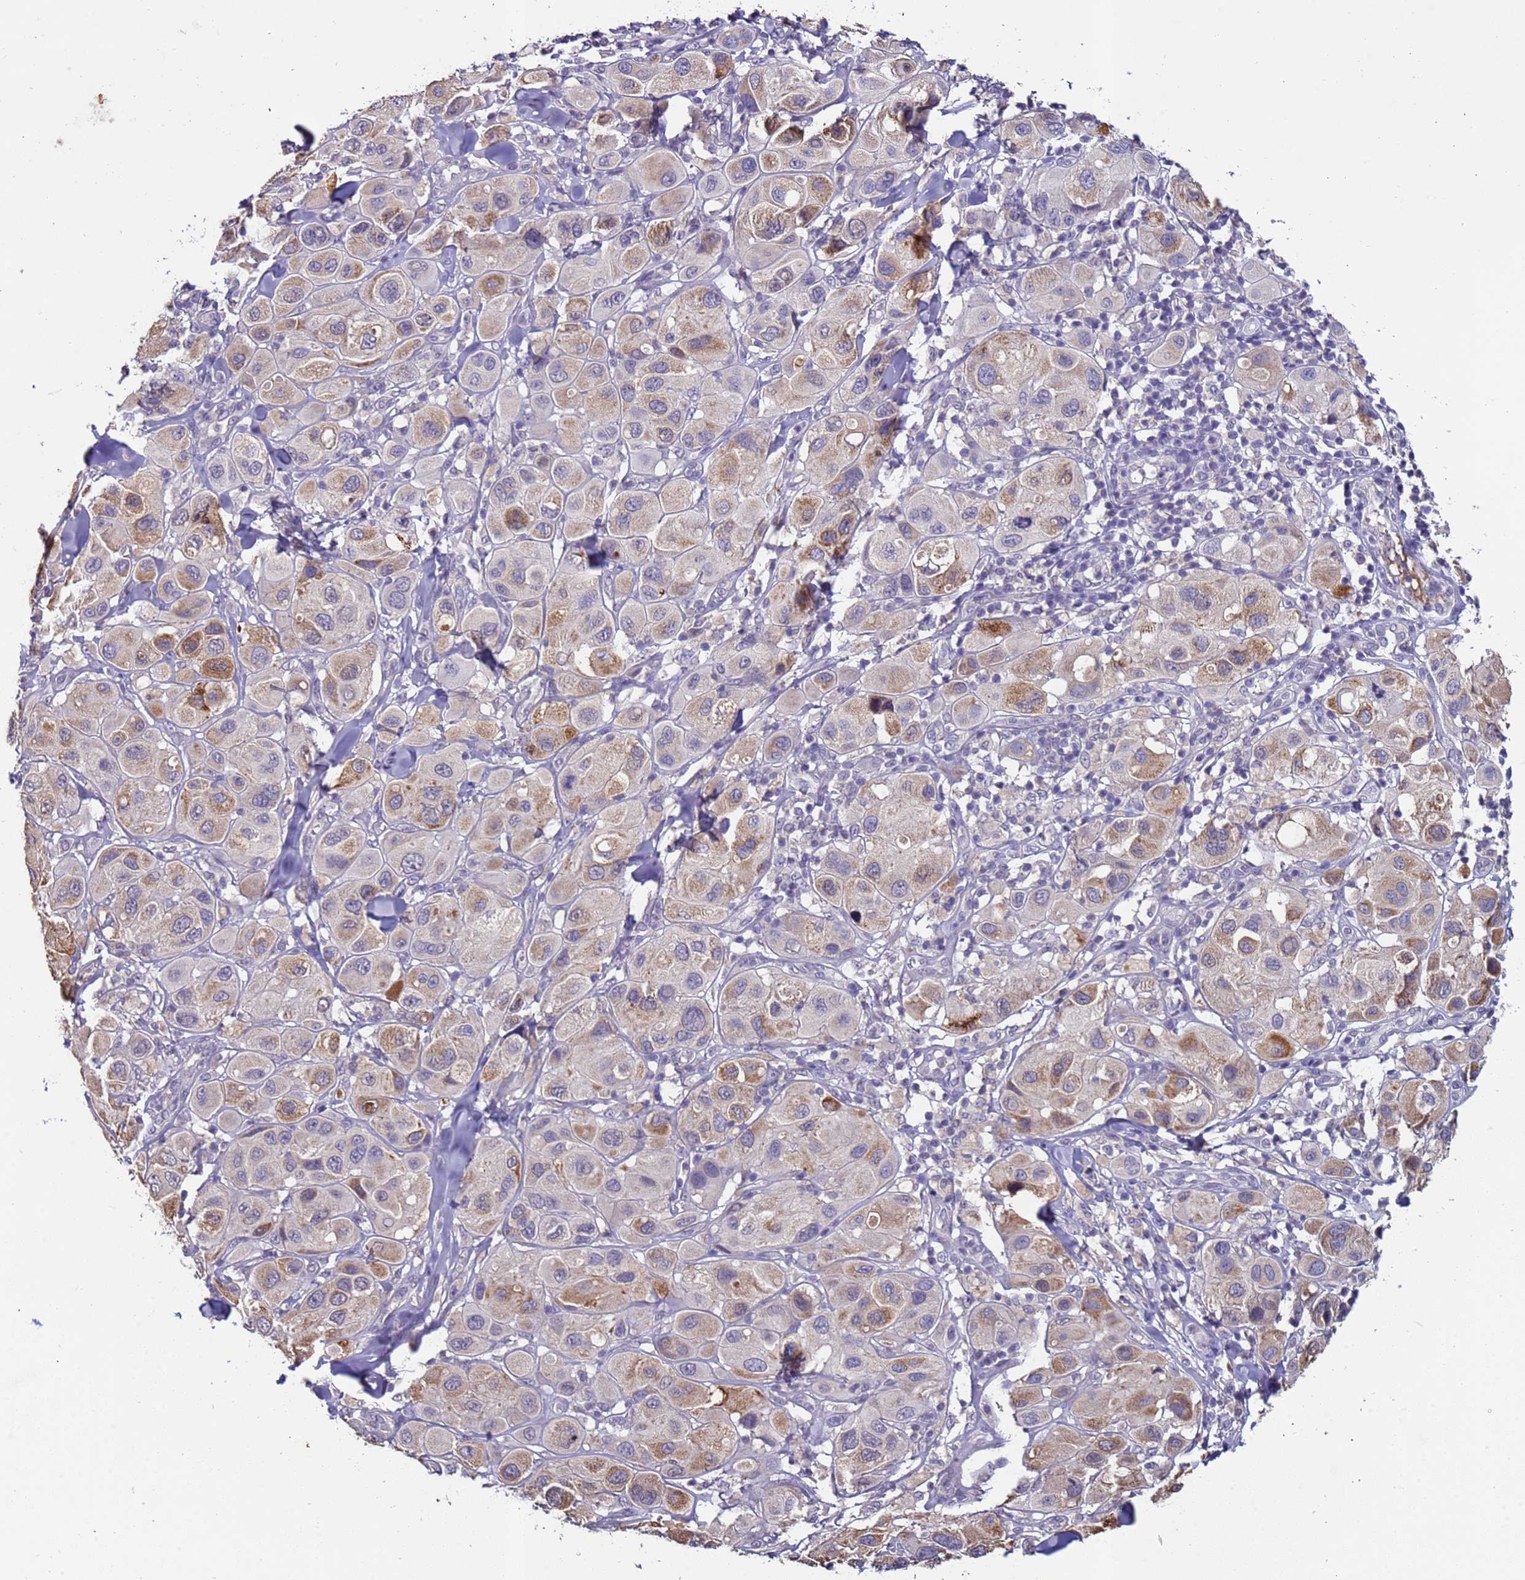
{"staining": {"intensity": "moderate", "quantity": "25%-75%", "location": "cytoplasmic/membranous"}, "tissue": "melanoma", "cell_type": "Tumor cells", "image_type": "cancer", "snomed": [{"axis": "morphology", "description": "Malignant melanoma, Metastatic site"}, {"axis": "topography", "description": "Skin"}], "caption": "Protein staining exhibits moderate cytoplasmic/membranous staining in about 25%-75% of tumor cells in malignant melanoma (metastatic site).", "gene": "ZNF248", "patient": {"sex": "male", "age": 41}}